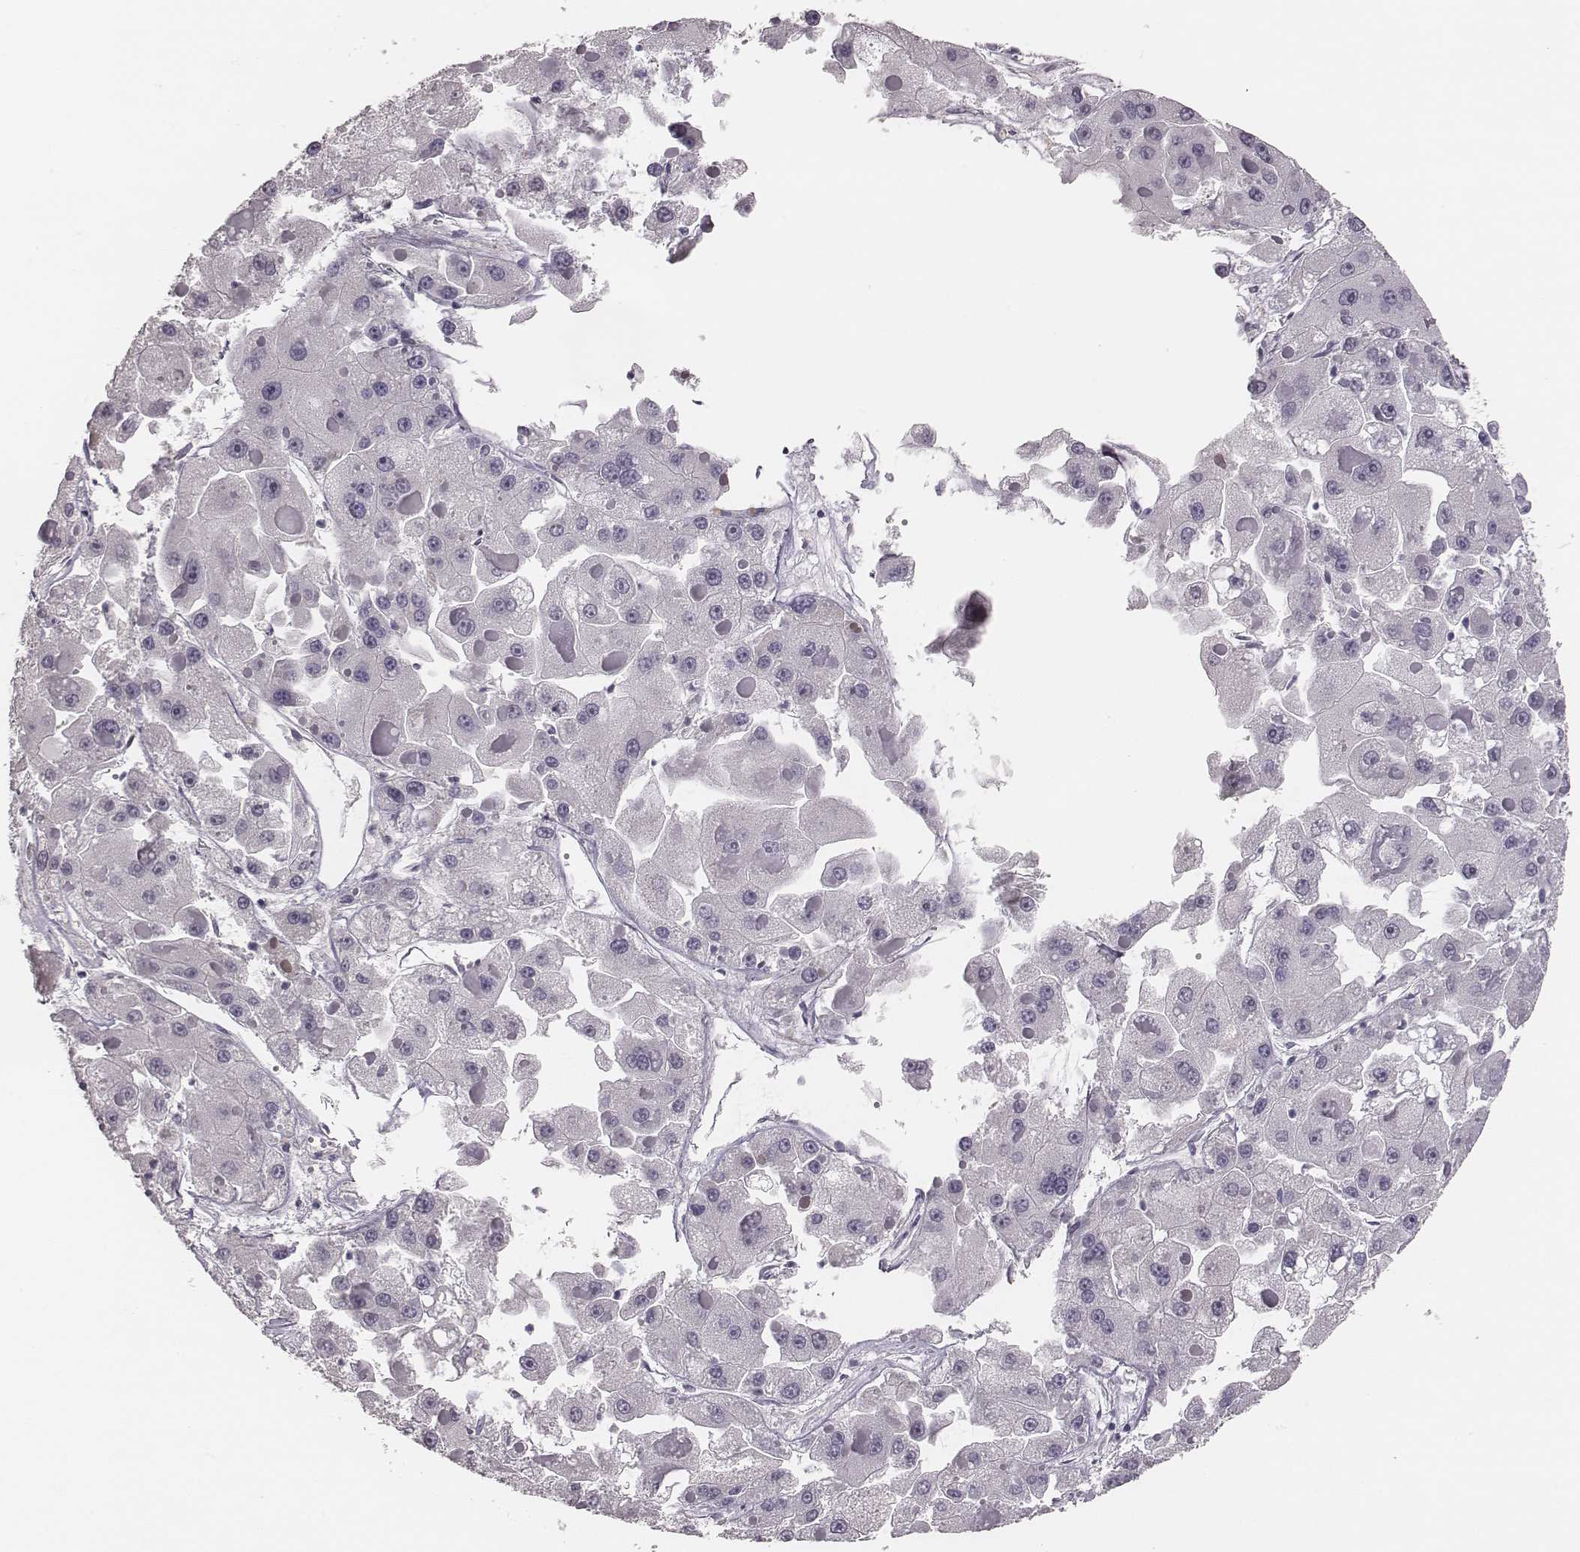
{"staining": {"intensity": "negative", "quantity": "none", "location": "none"}, "tissue": "liver cancer", "cell_type": "Tumor cells", "image_type": "cancer", "snomed": [{"axis": "morphology", "description": "Carcinoma, Hepatocellular, NOS"}, {"axis": "topography", "description": "Liver"}], "caption": "Micrograph shows no protein expression in tumor cells of liver cancer tissue. (Stains: DAB (3,3'-diaminobenzidine) immunohistochemistry with hematoxylin counter stain, Microscopy: brightfield microscopy at high magnification).", "gene": "PBK", "patient": {"sex": "female", "age": 73}}